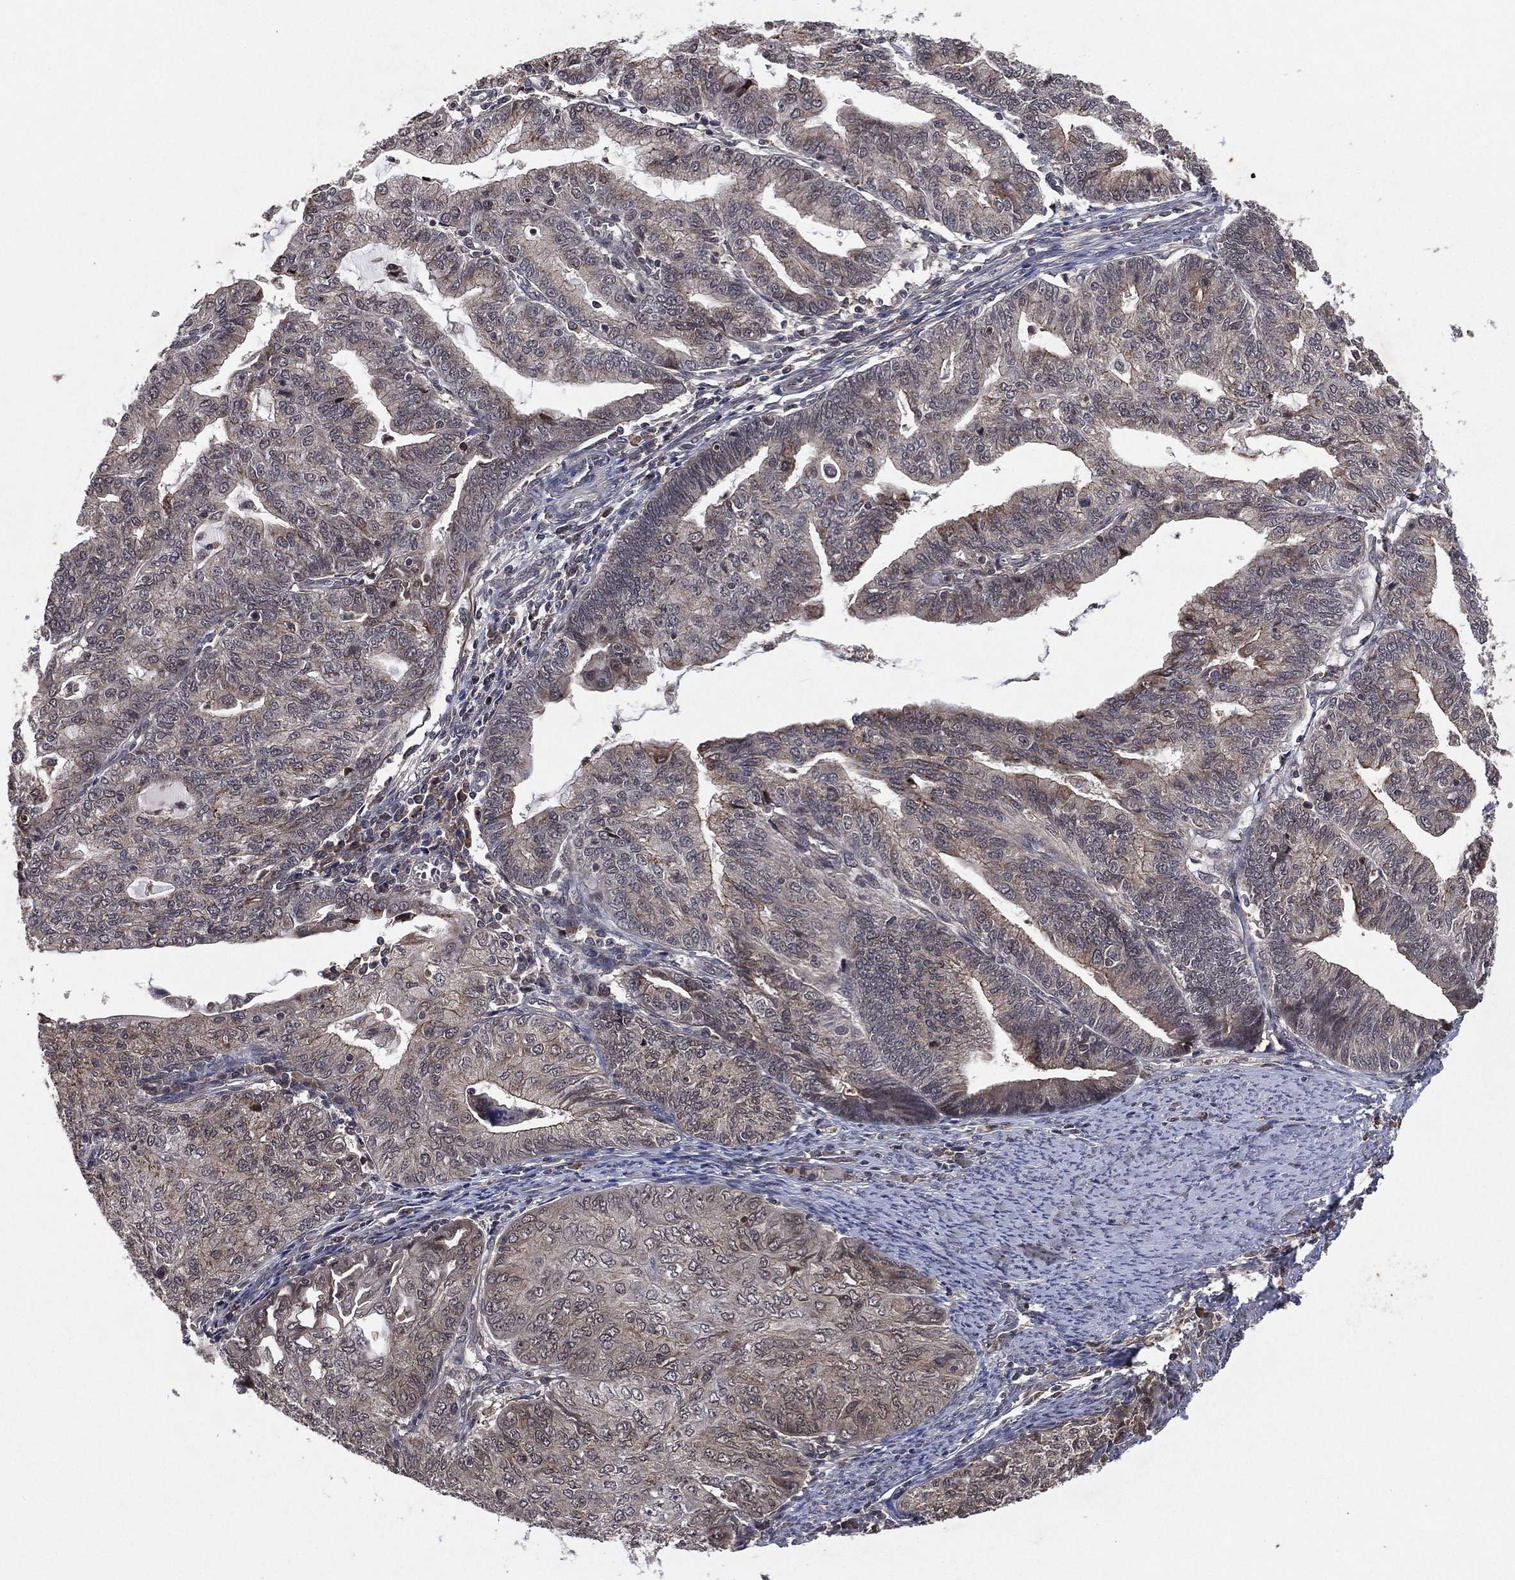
{"staining": {"intensity": "weak", "quantity": "<25%", "location": "cytoplasmic/membranous"}, "tissue": "endometrial cancer", "cell_type": "Tumor cells", "image_type": "cancer", "snomed": [{"axis": "morphology", "description": "Adenocarcinoma, NOS"}, {"axis": "topography", "description": "Endometrium"}], "caption": "This is an immunohistochemistry histopathology image of adenocarcinoma (endometrial). There is no staining in tumor cells.", "gene": "ATG4B", "patient": {"sex": "female", "age": 82}}